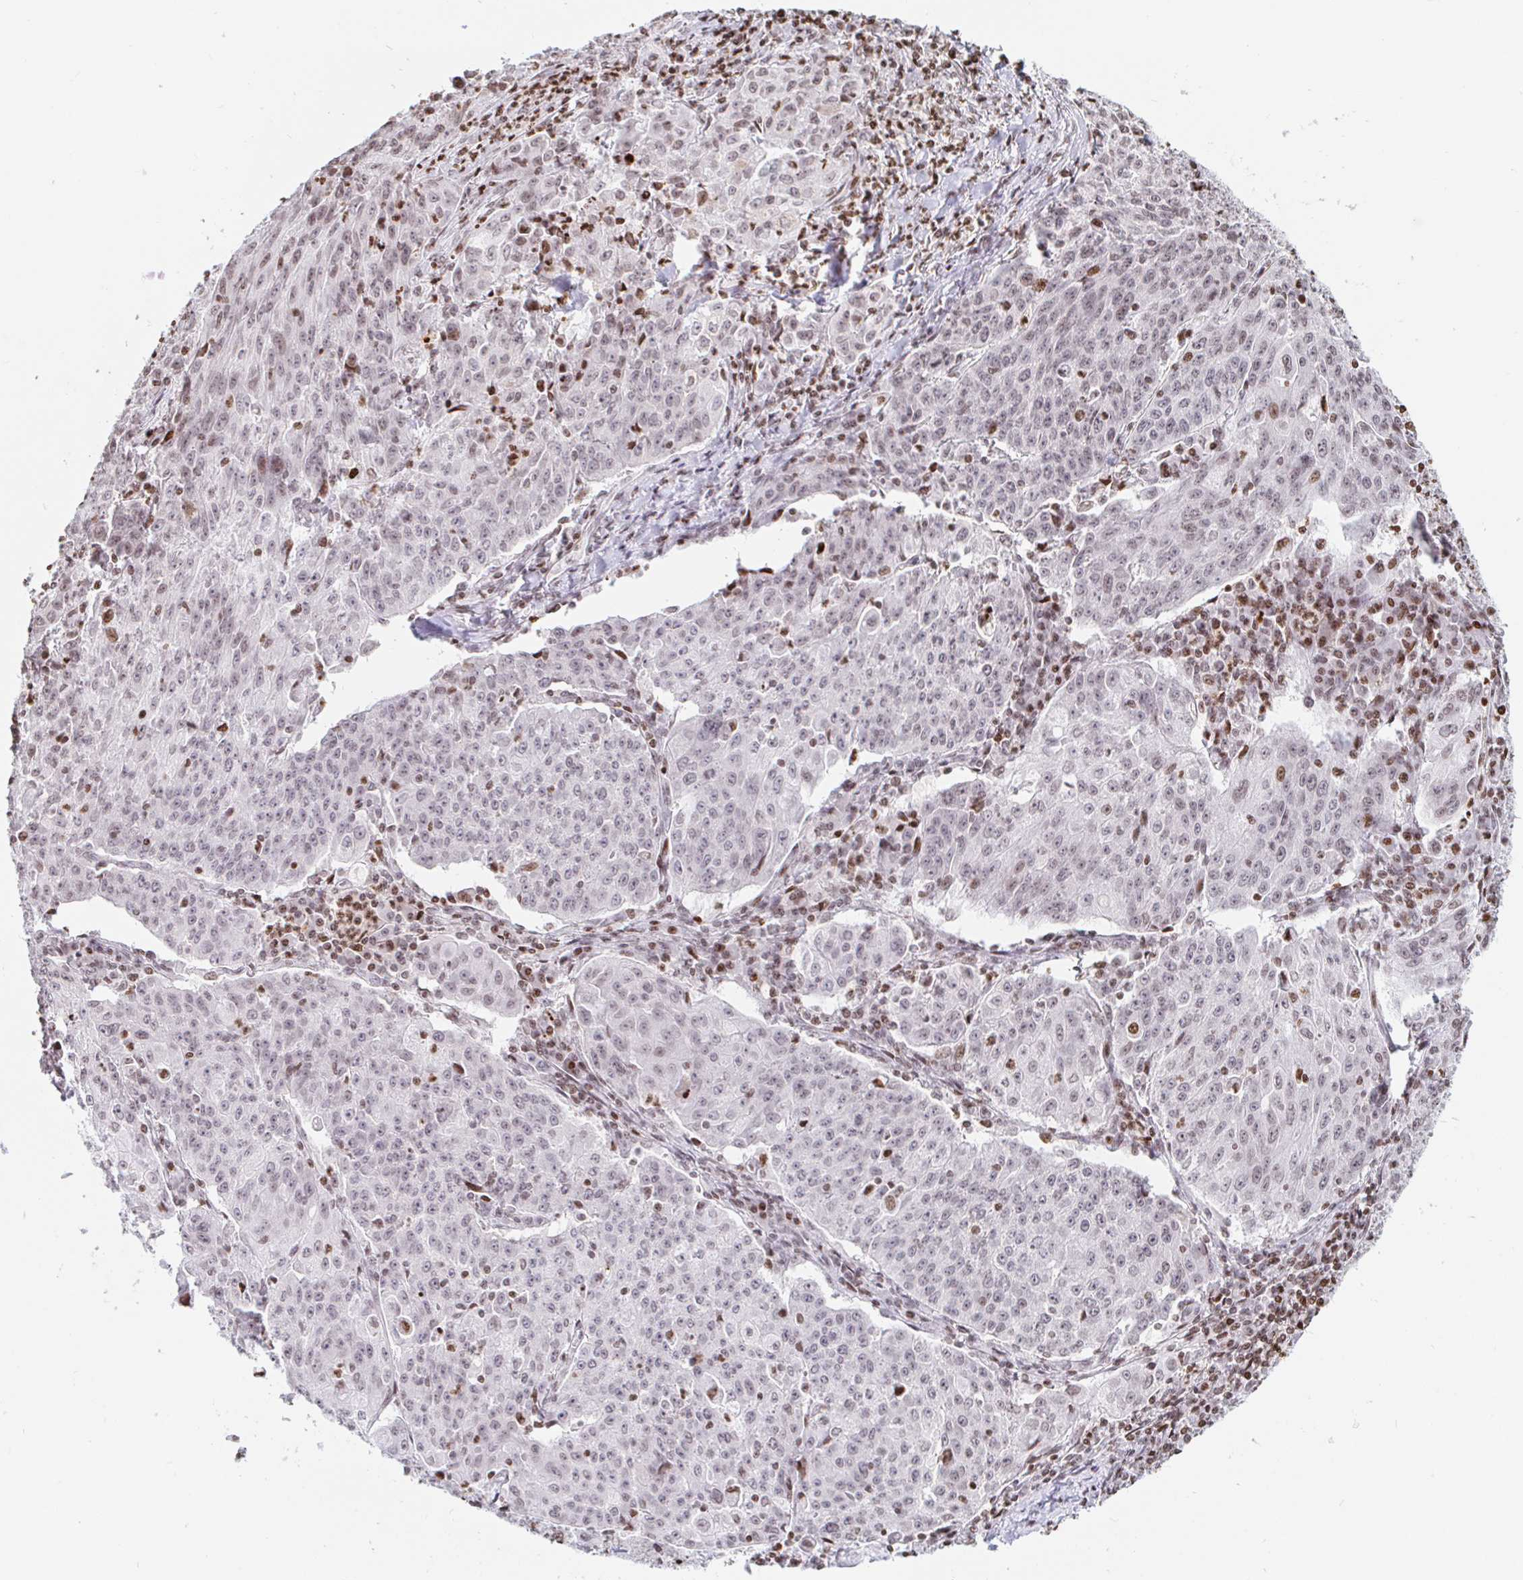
{"staining": {"intensity": "weak", "quantity": "<25%", "location": "nuclear"}, "tissue": "lung cancer", "cell_type": "Tumor cells", "image_type": "cancer", "snomed": [{"axis": "morphology", "description": "Squamous cell carcinoma, NOS"}, {"axis": "morphology", "description": "Squamous cell carcinoma, metastatic, NOS"}, {"axis": "topography", "description": "Bronchus"}, {"axis": "topography", "description": "Lung"}], "caption": "Histopathology image shows no protein expression in tumor cells of lung cancer tissue. Brightfield microscopy of immunohistochemistry (IHC) stained with DAB (3,3'-diaminobenzidine) (brown) and hematoxylin (blue), captured at high magnification.", "gene": "HOXC10", "patient": {"sex": "male", "age": 62}}